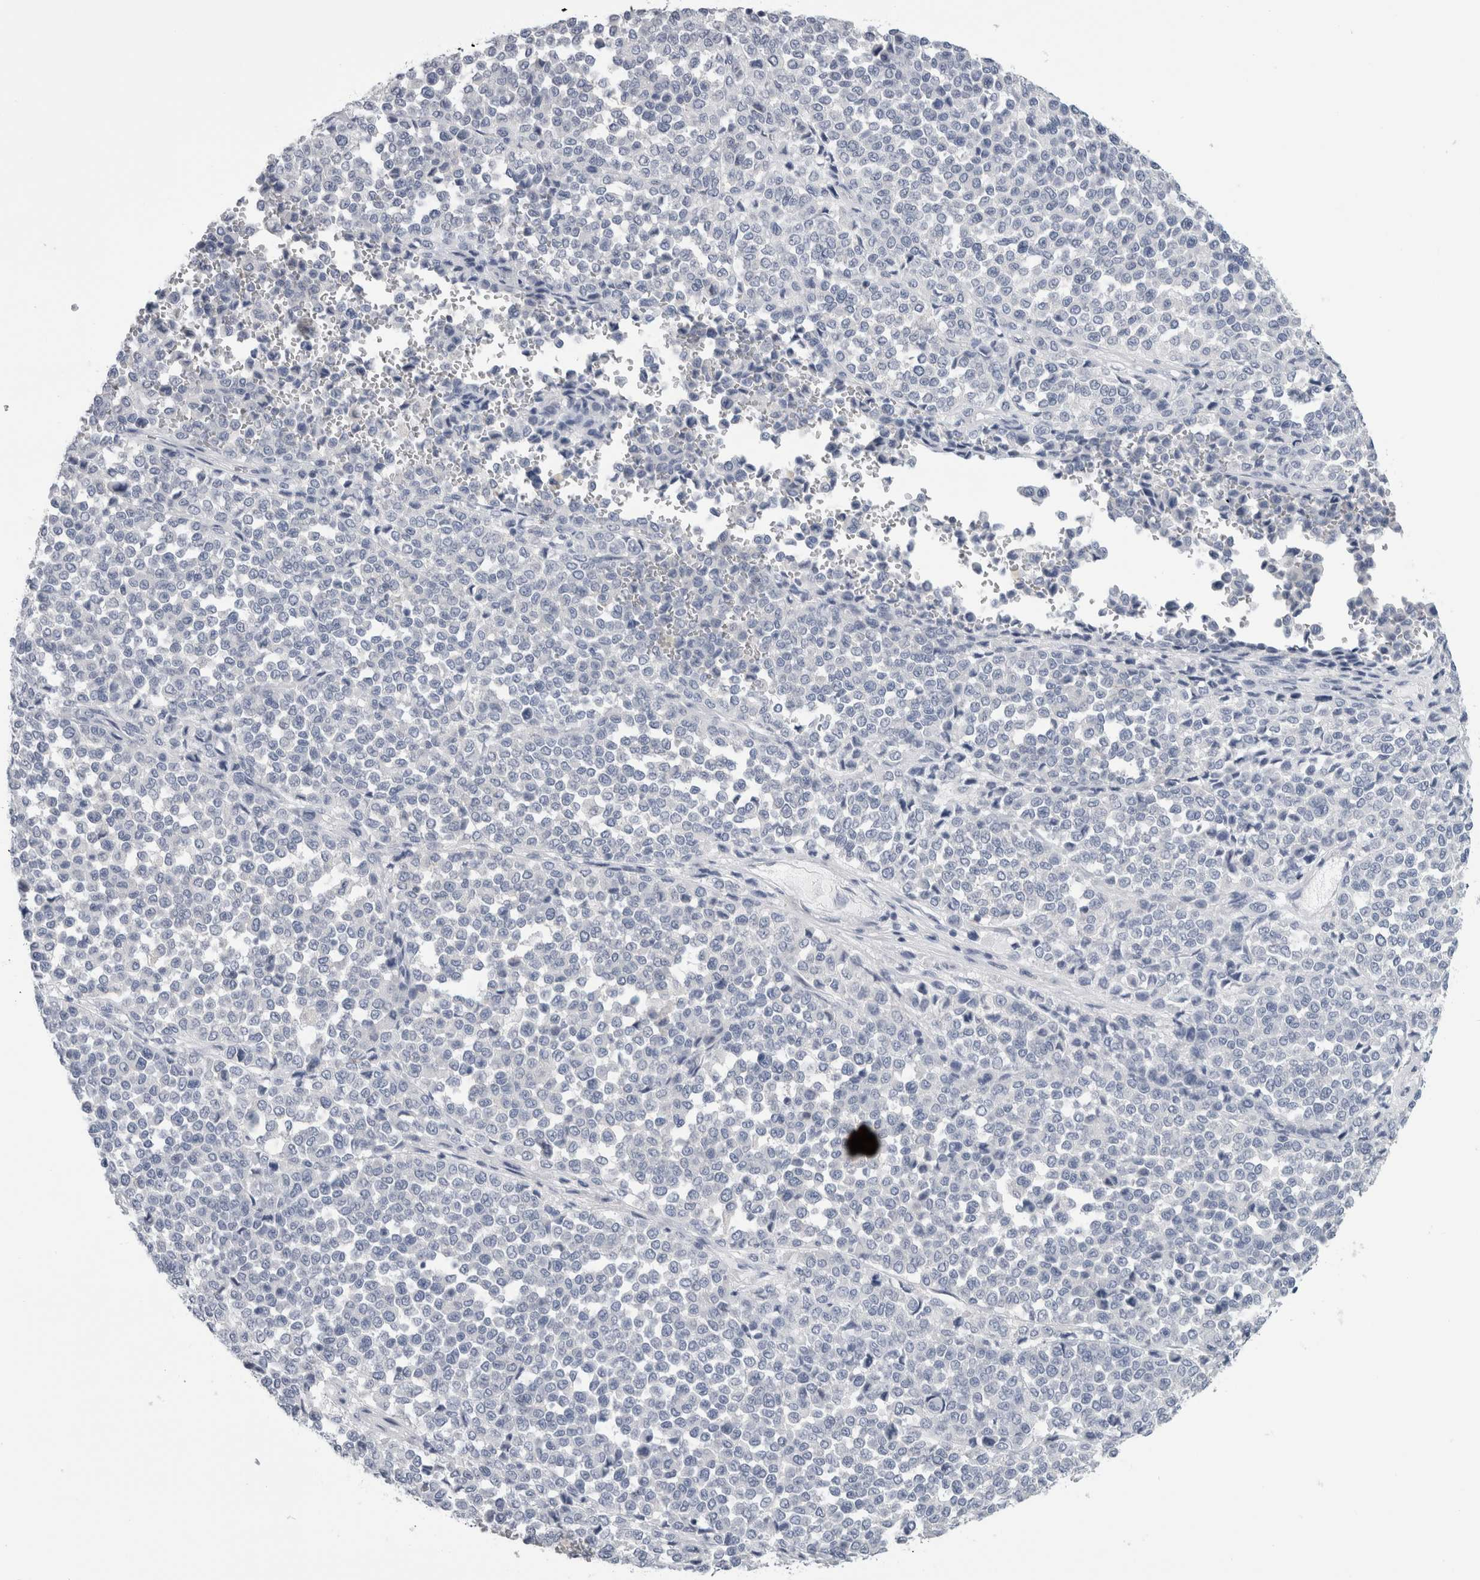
{"staining": {"intensity": "negative", "quantity": "none", "location": "none"}, "tissue": "melanoma", "cell_type": "Tumor cells", "image_type": "cancer", "snomed": [{"axis": "morphology", "description": "Malignant melanoma, Metastatic site"}, {"axis": "topography", "description": "Pancreas"}], "caption": "Melanoma stained for a protein using immunohistochemistry (IHC) shows no positivity tumor cells.", "gene": "ANKFY1", "patient": {"sex": "female", "age": 30}}